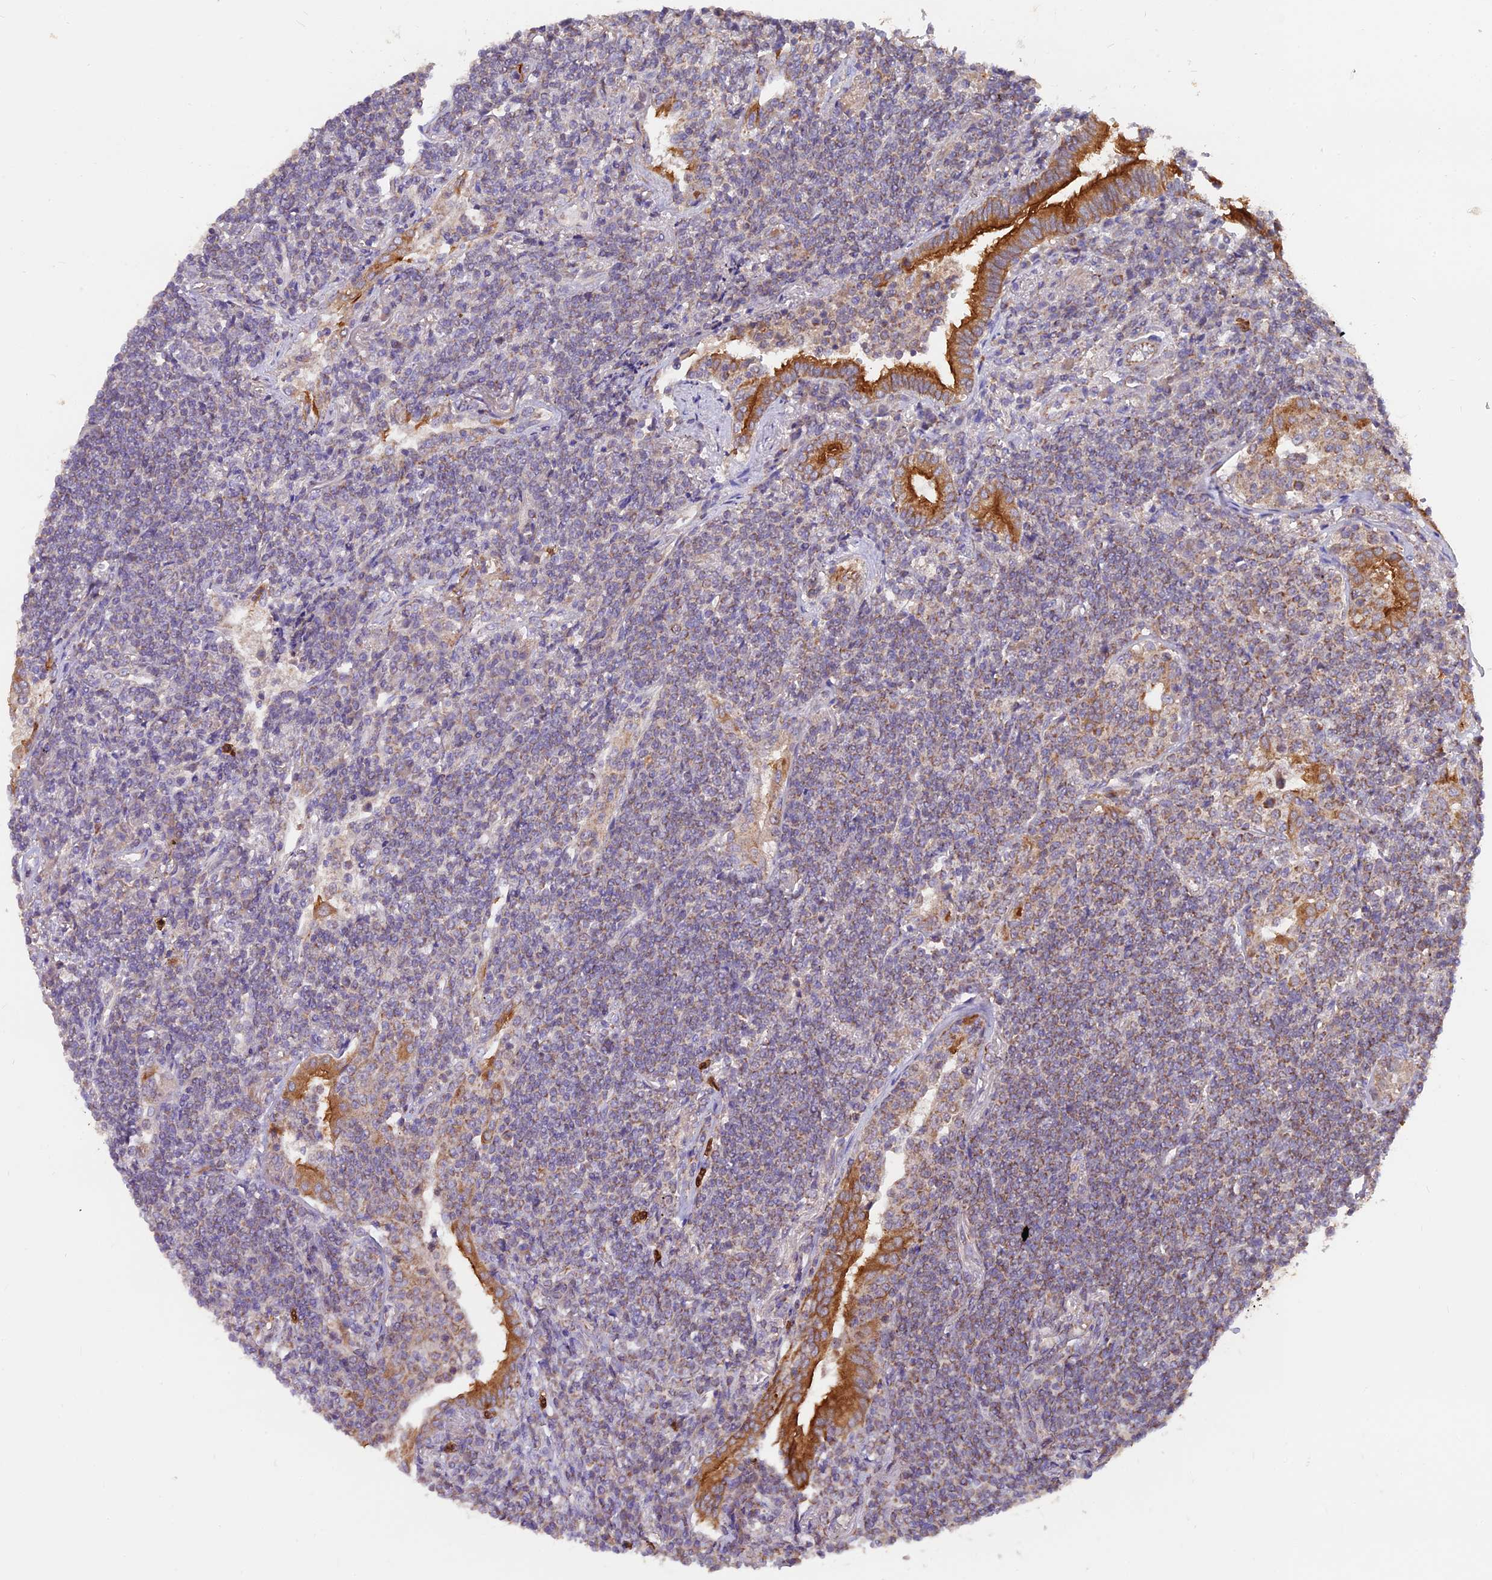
{"staining": {"intensity": "moderate", "quantity": "<25%", "location": "cytoplasmic/membranous"}, "tissue": "lymphoma", "cell_type": "Tumor cells", "image_type": "cancer", "snomed": [{"axis": "morphology", "description": "Malignant lymphoma, non-Hodgkin's type, Low grade"}, {"axis": "topography", "description": "Lung"}], "caption": "Immunohistochemical staining of malignant lymphoma, non-Hodgkin's type (low-grade) displays moderate cytoplasmic/membranous protein staining in about <25% of tumor cells.", "gene": "IFT22", "patient": {"sex": "female", "age": 71}}